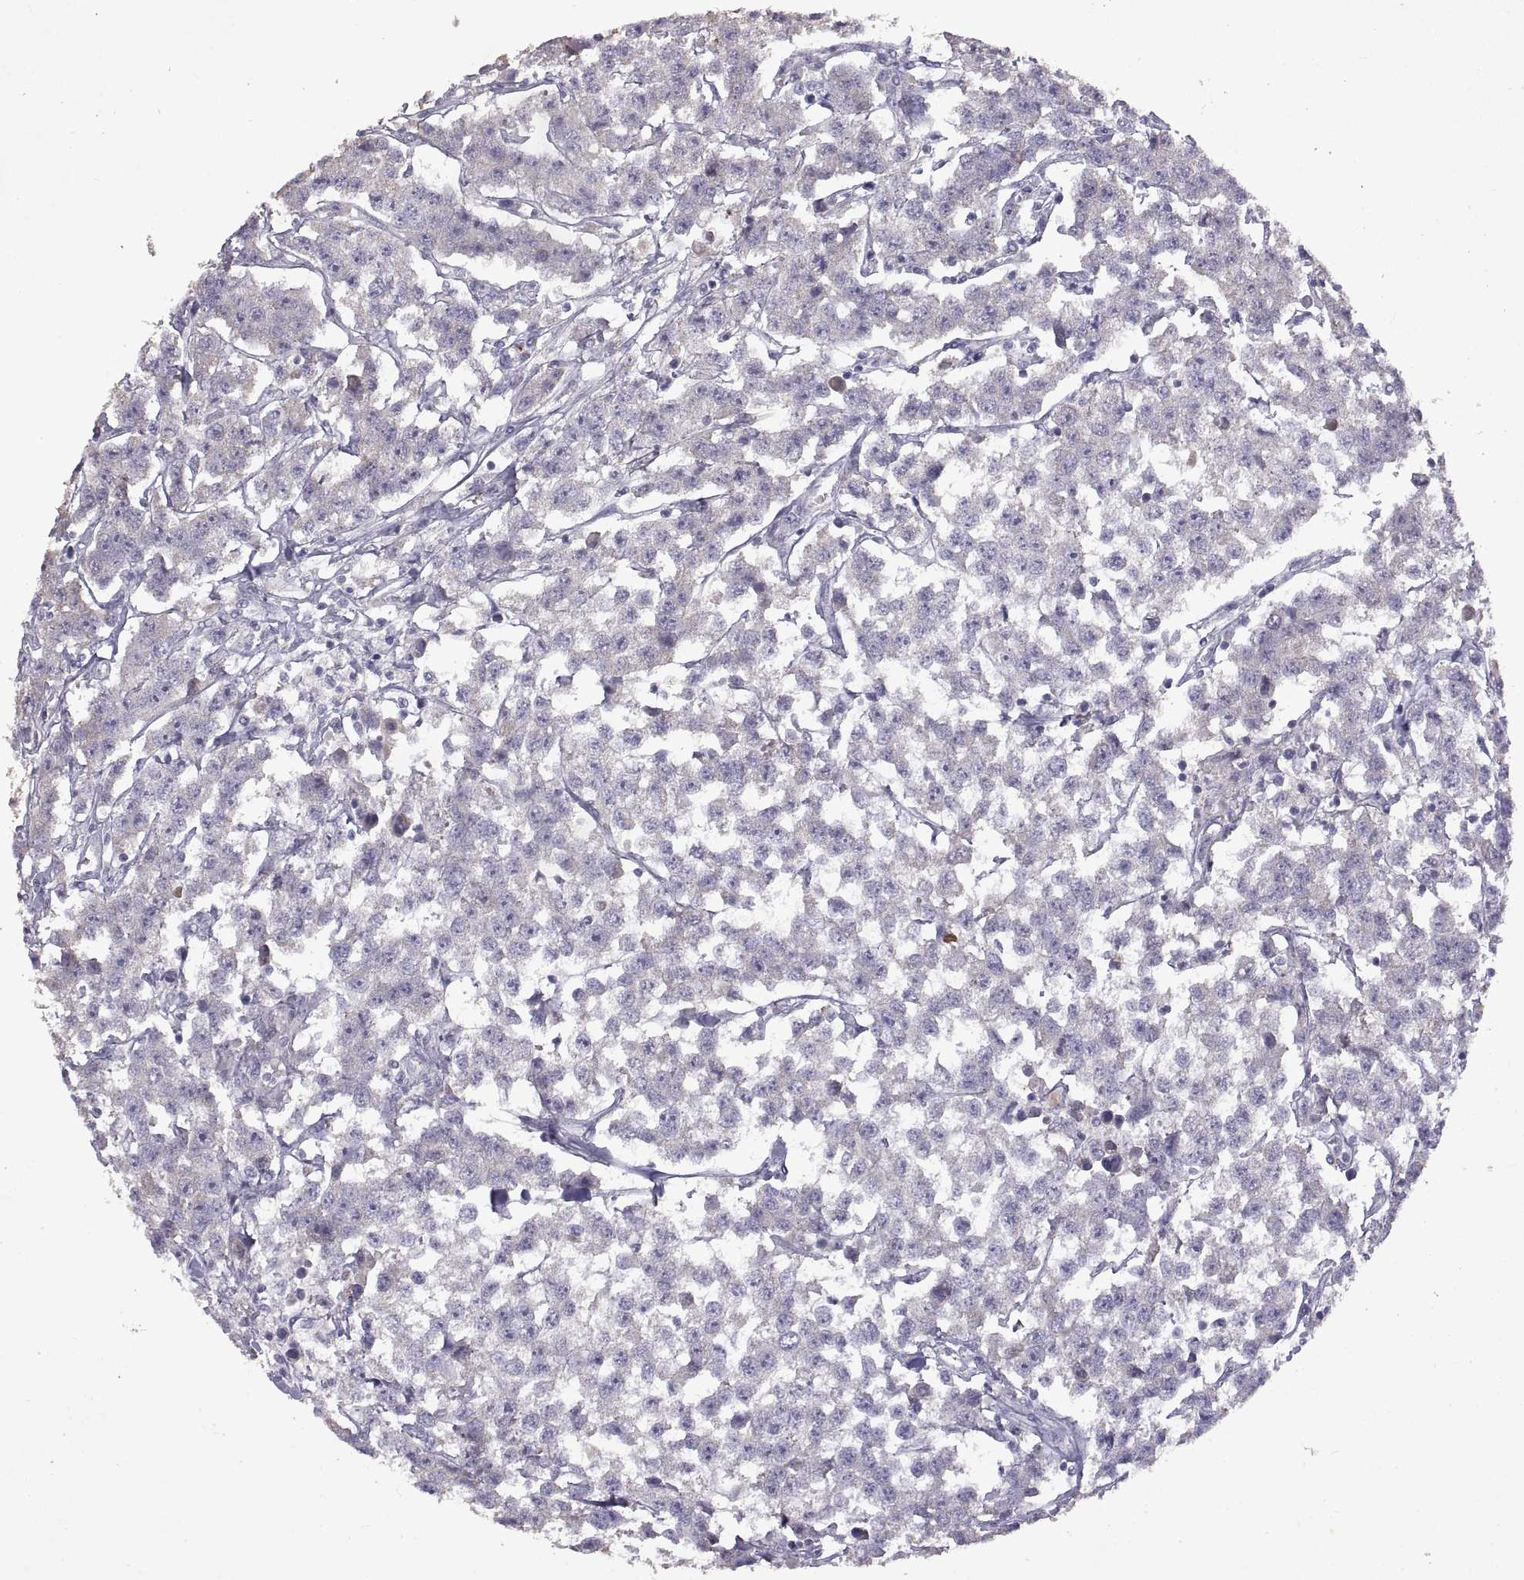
{"staining": {"intensity": "negative", "quantity": "none", "location": "none"}, "tissue": "testis cancer", "cell_type": "Tumor cells", "image_type": "cancer", "snomed": [{"axis": "morphology", "description": "Seminoma, NOS"}, {"axis": "topography", "description": "Testis"}], "caption": "This is an IHC photomicrograph of testis cancer (seminoma). There is no staining in tumor cells.", "gene": "DEFB136", "patient": {"sex": "male", "age": 59}}